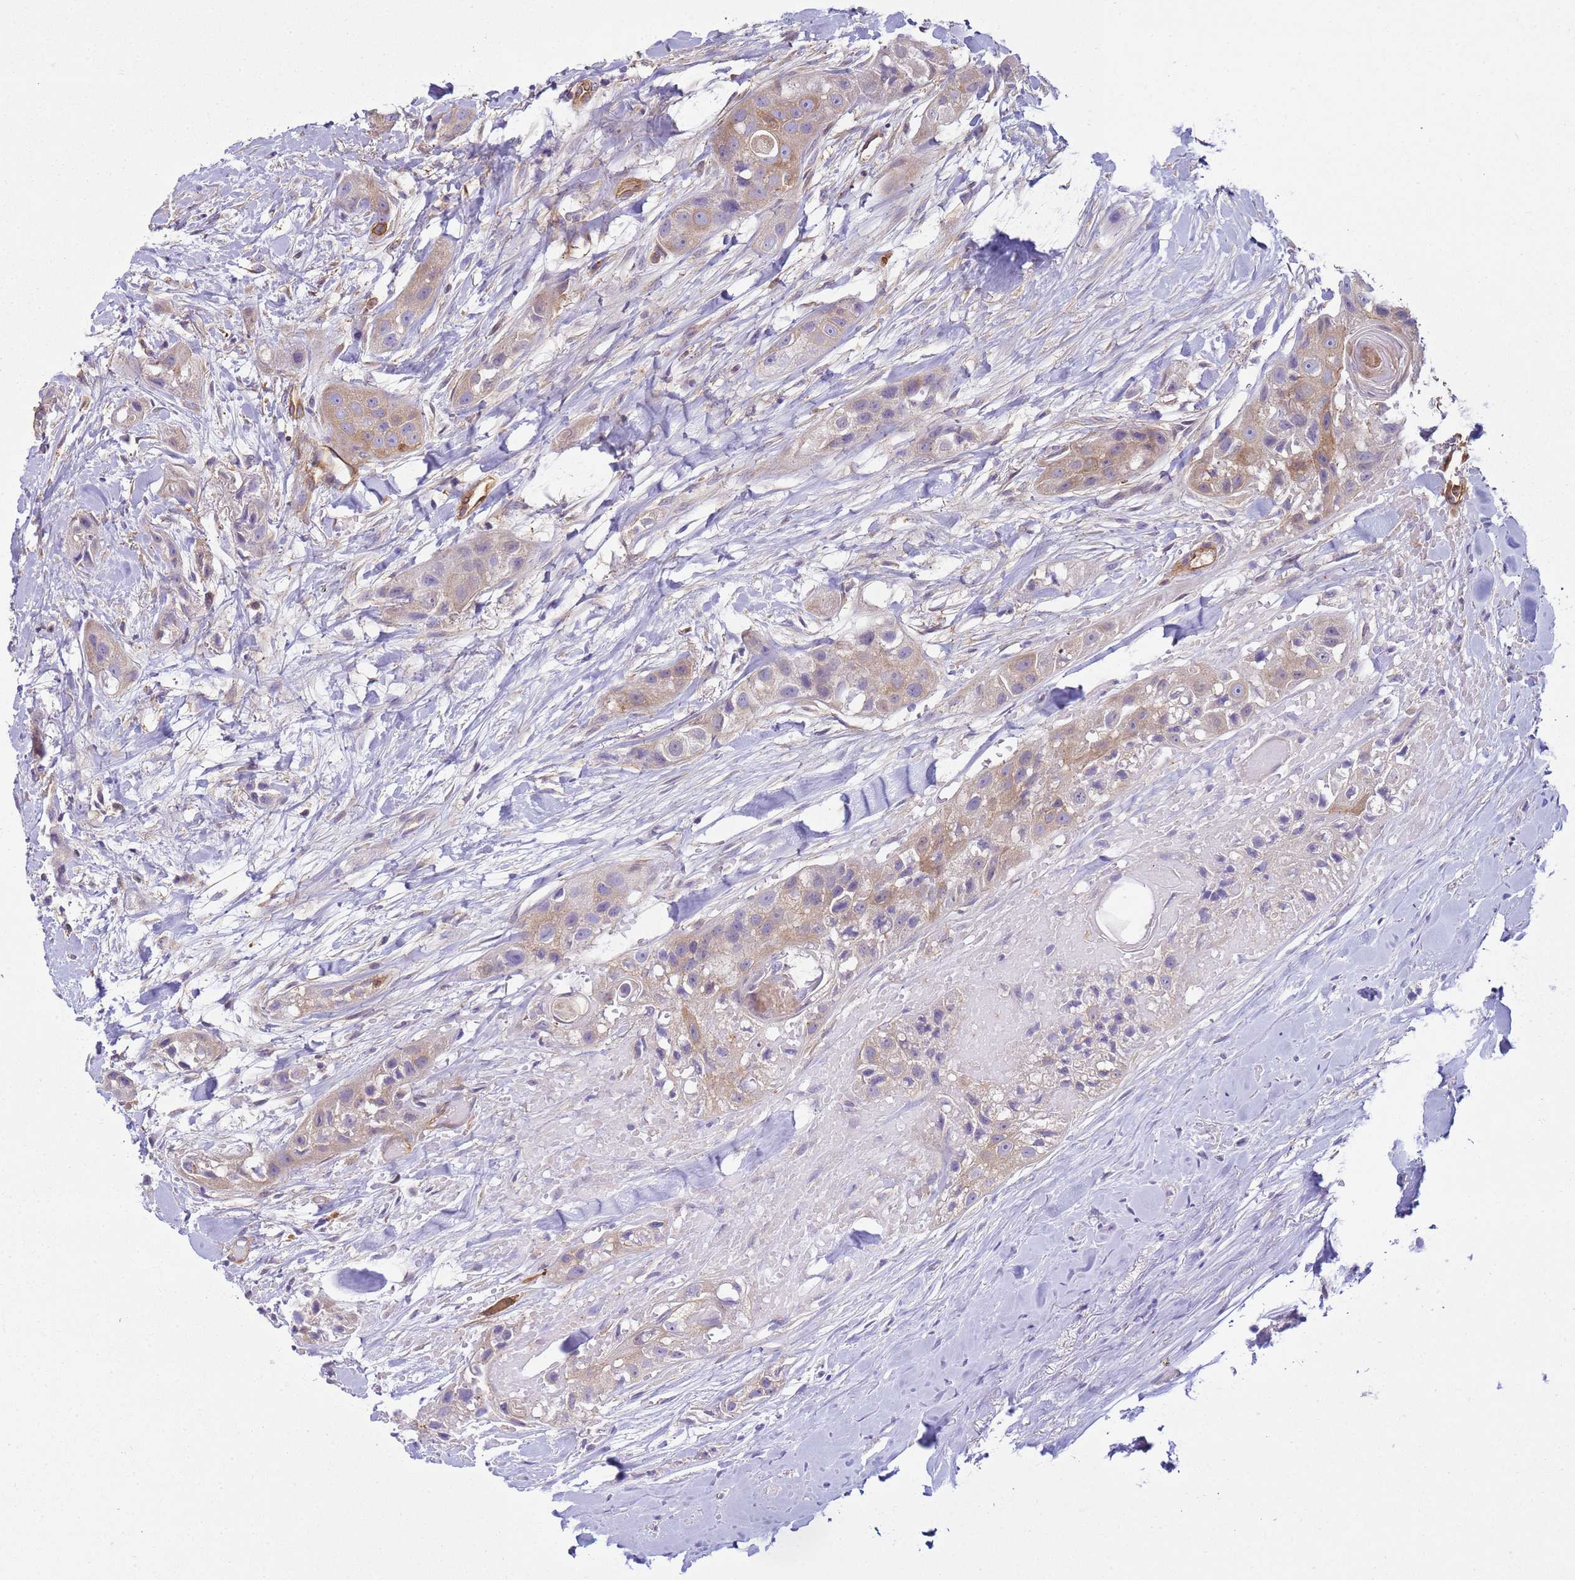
{"staining": {"intensity": "weak", "quantity": "25%-75%", "location": "cytoplasmic/membranous"}, "tissue": "head and neck cancer", "cell_type": "Tumor cells", "image_type": "cancer", "snomed": [{"axis": "morphology", "description": "Normal tissue, NOS"}, {"axis": "morphology", "description": "Squamous cell carcinoma, NOS"}, {"axis": "topography", "description": "Skeletal muscle"}, {"axis": "topography", "description": "Head-Neck"}], "caption": "Squamous cell carcinoma (head and neck) stained with a protein marker reveals weak staining in tumor cells.", "gene": "SNX21", "patient": {"sex": "male", "age": 51}}